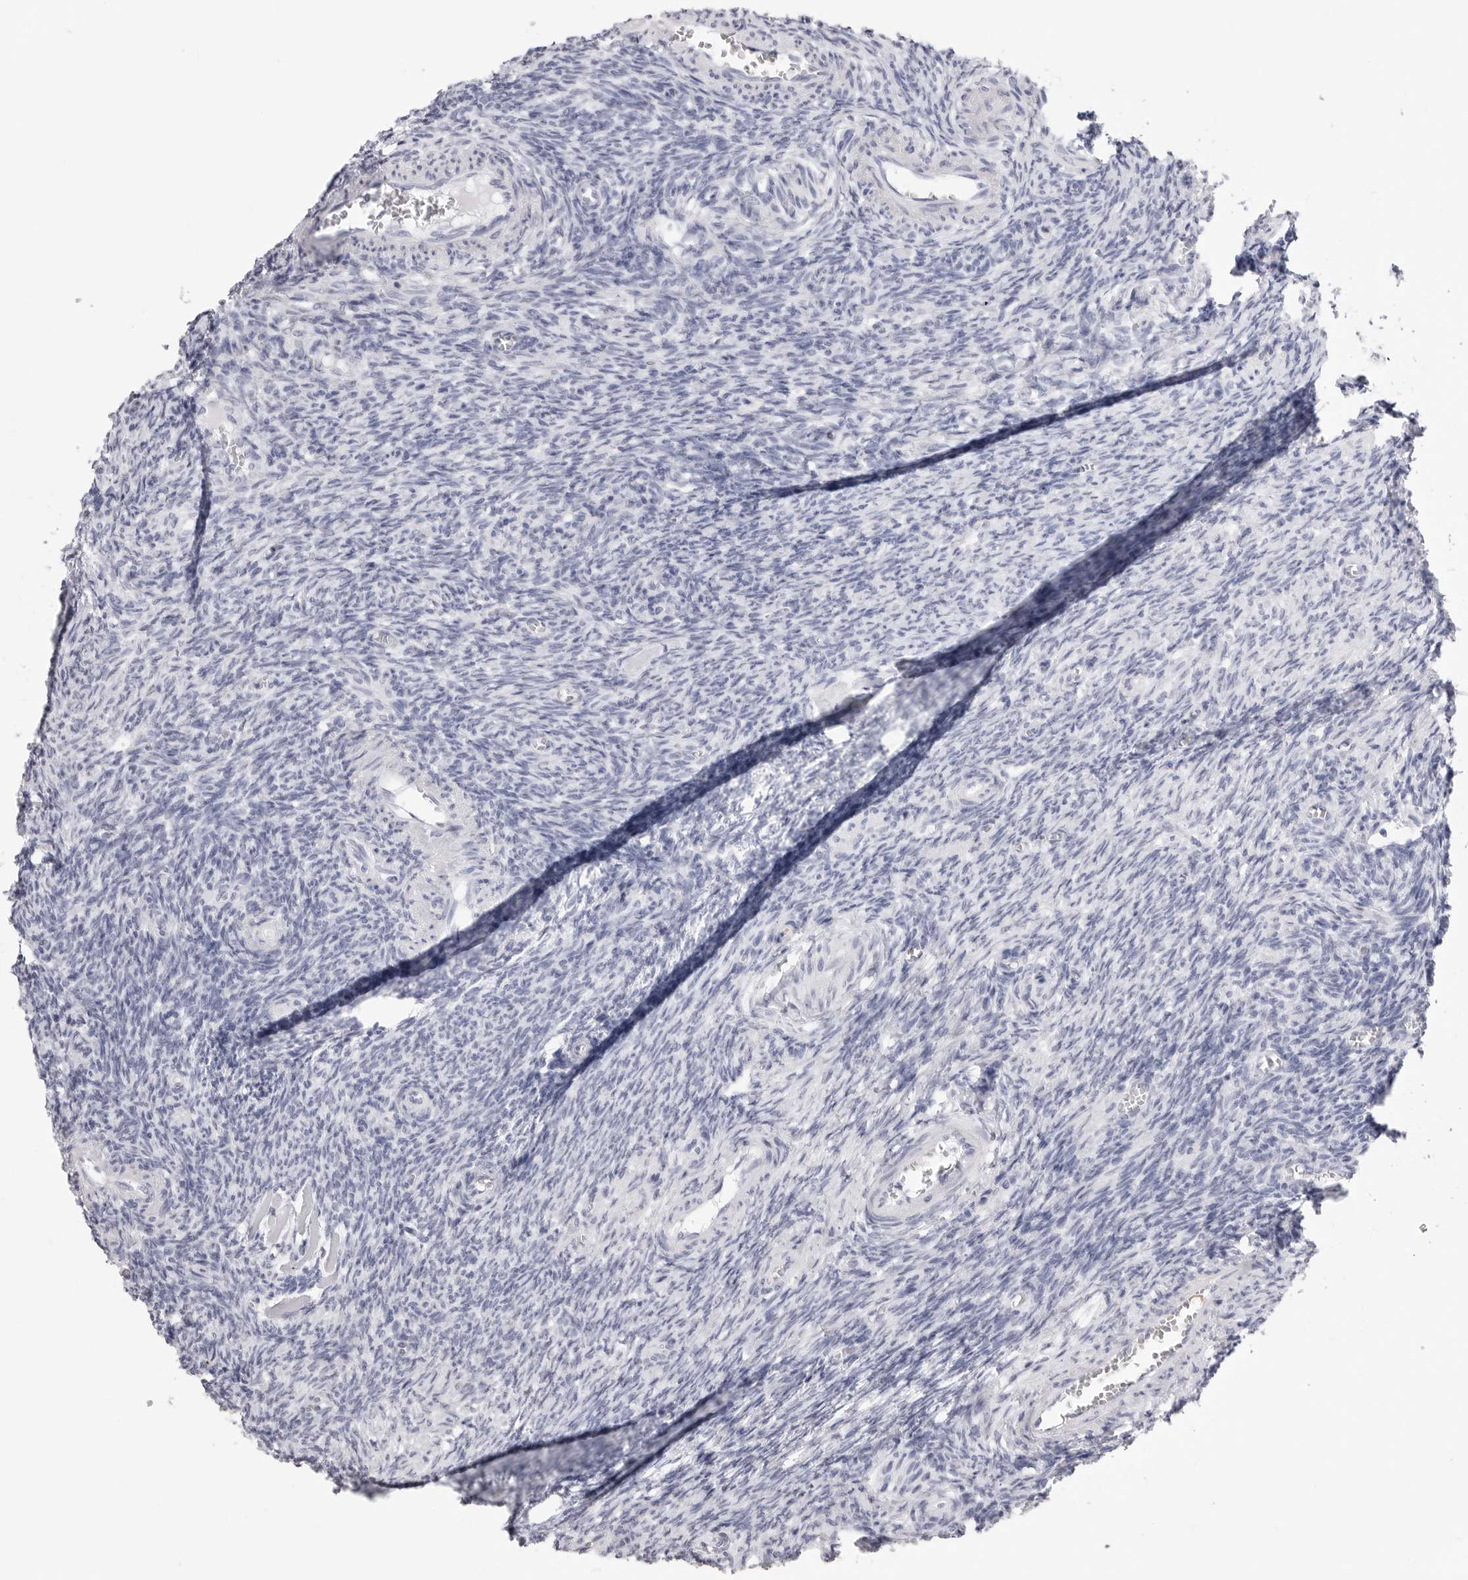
{"staining": {"intensity": "negative", "quantity": "none", "location": "none"}, "tissue": "ovary", "cell_type": "Follicle cells", "image_type": "normal", "snomed": [{"axis": "morphology", "description": "Normal tissue, NOS"}, {"axis": "topography", "description": "Ovary"}], "caption": "Immunohistochemistry image of benign ovary: ovary stained with DAB (3,3'-diaminobenzidine) exhibits no significant protein staining in follicle cells.", "gene": "TSSK1B", "patient": {"sex": "female", "age": 27}}